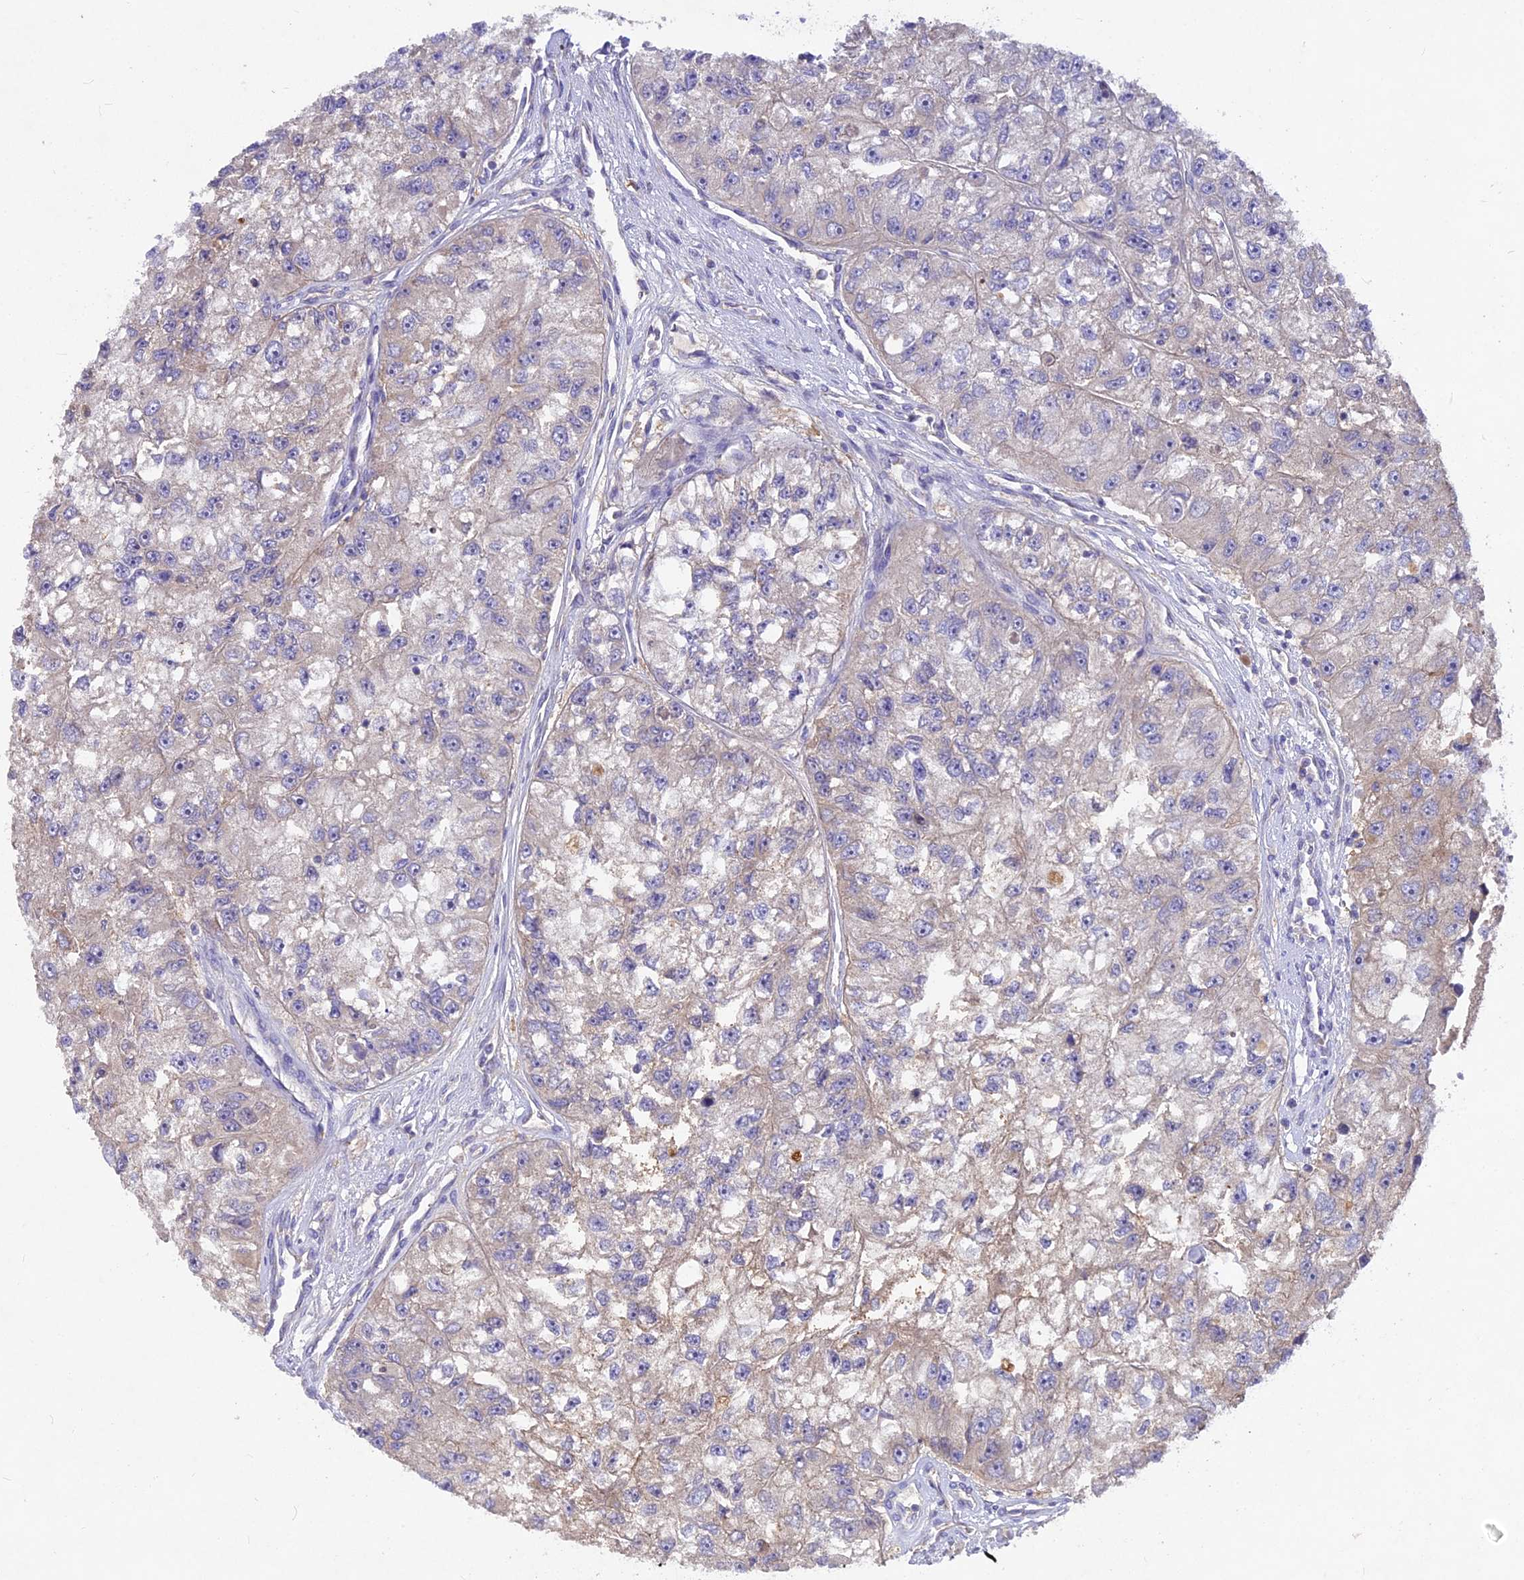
{"staining": {"intensity": "weak", "quantity": "<25%", "location": "cytoplasmic/membranous"}, "tissue": "renal cancer", "cell_type": "Tumor cells", "image_type": "cancer", "snomed": [{"axis": "morphology", "description": "Adenocarcinoma, NOS"}, {"axis": "topography", "description": "Kidney"}], "caption": "Tumor cells are negative for protein expression in human renal cancer (adenocarcinoma). (DAB (3,3'-diaminobenzidine) IHC visualized using brightfield microscopy, high magnification).", "gene": "PZP", "patient": {"sex": "male", "age": 63}}